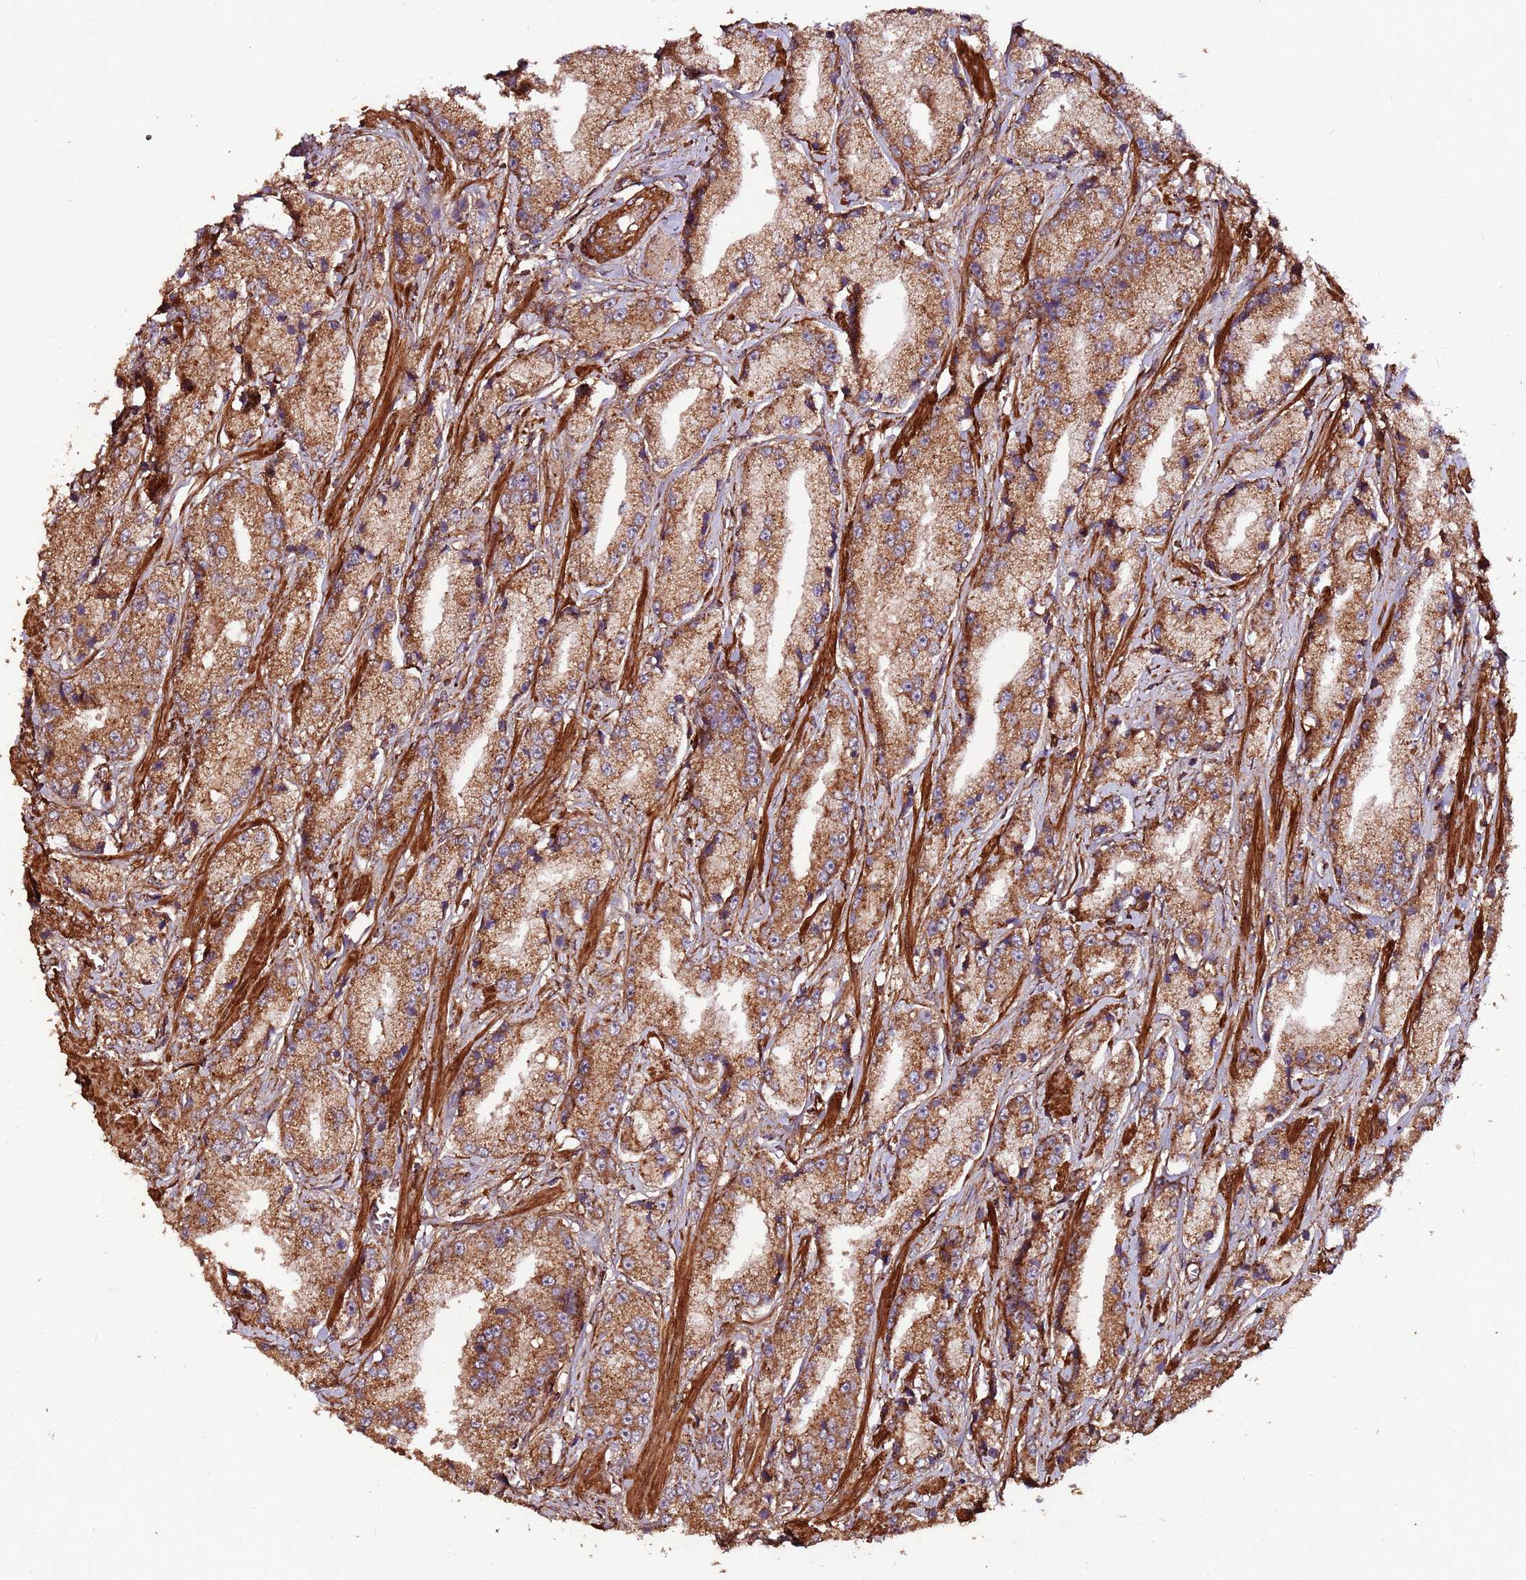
{"staining": {"intensity": "moderate", "quantity": ">75%", "location": "cytoplasmic/membranous"}, "tissue": "prostate cancer", "cell_type": "Tumor cells", "image_type": "cancer", "snomed": [{"axis": "morphology", "description": "Adenocarcinoma, High grade"}, {"axis": "topography", "description": "Prostate"}], "caption": "Approximately >75% of tumor cells in human high-grade adenocarcinoma (prostate) demonstrate moderate cytoplasmic/membranous protein staining as visualized by brown immunohistochemical staining.", "gene": "FAM186A", "patient": {"sex": "male", "age": 74}}